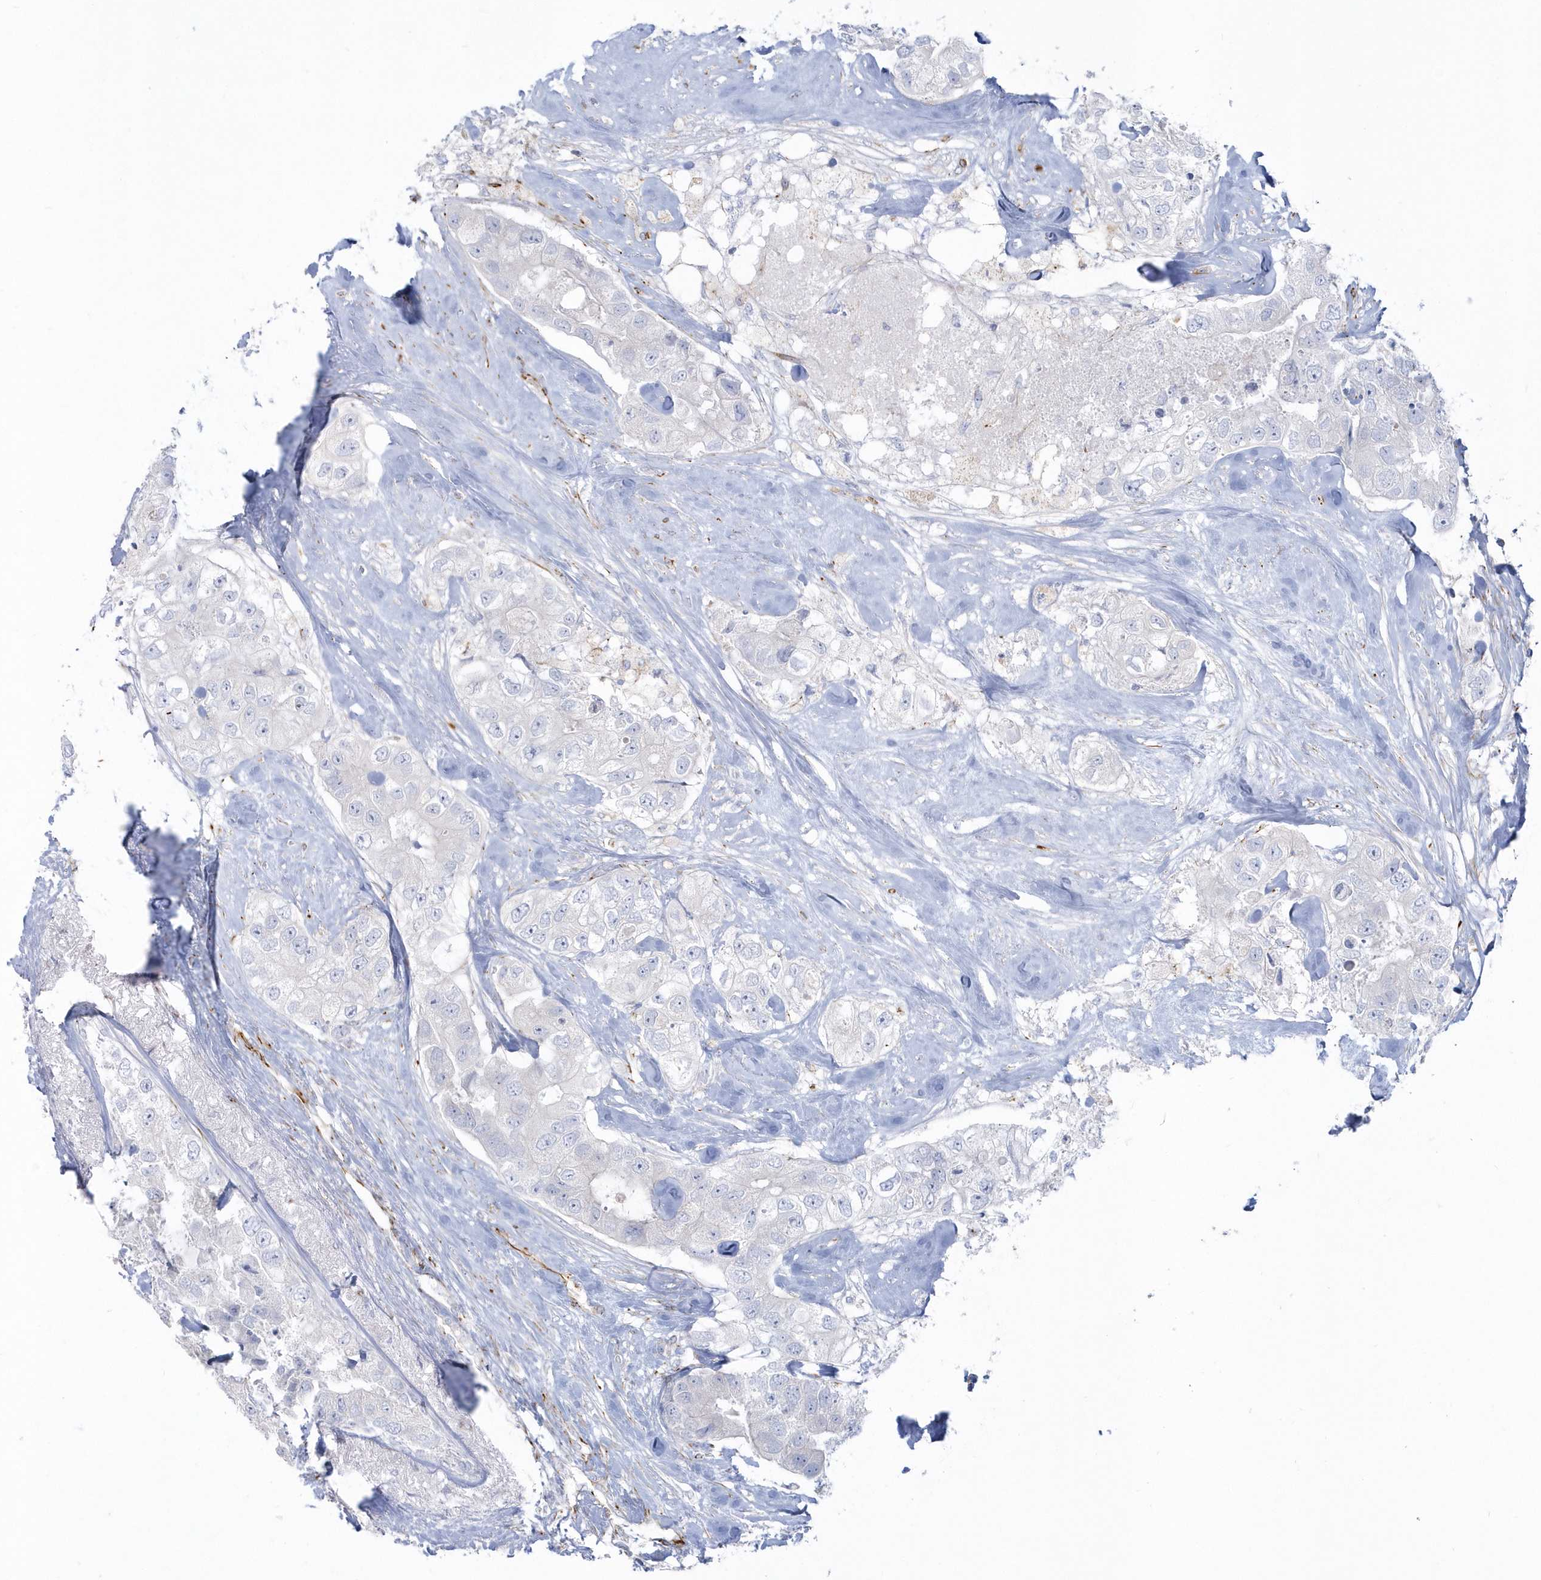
{"staining": {"intensity": "negative", "quantity": "none", "location": "none"}, "tissue": "breast cancer", "cell_type": "Tumor cells", "image_type": "cancer", "snomed": [{"axis": "morphology", "description": "Duct carcinoma"}, {"axis": "topography", "description": "Breast"}], "caption": "A histopathology image of human infiltrating ductal carcinoma (breast) is negative for staining in tumor cells.", "gene": "PPIL6", "patient": {"sex": "female", "age": 62}}